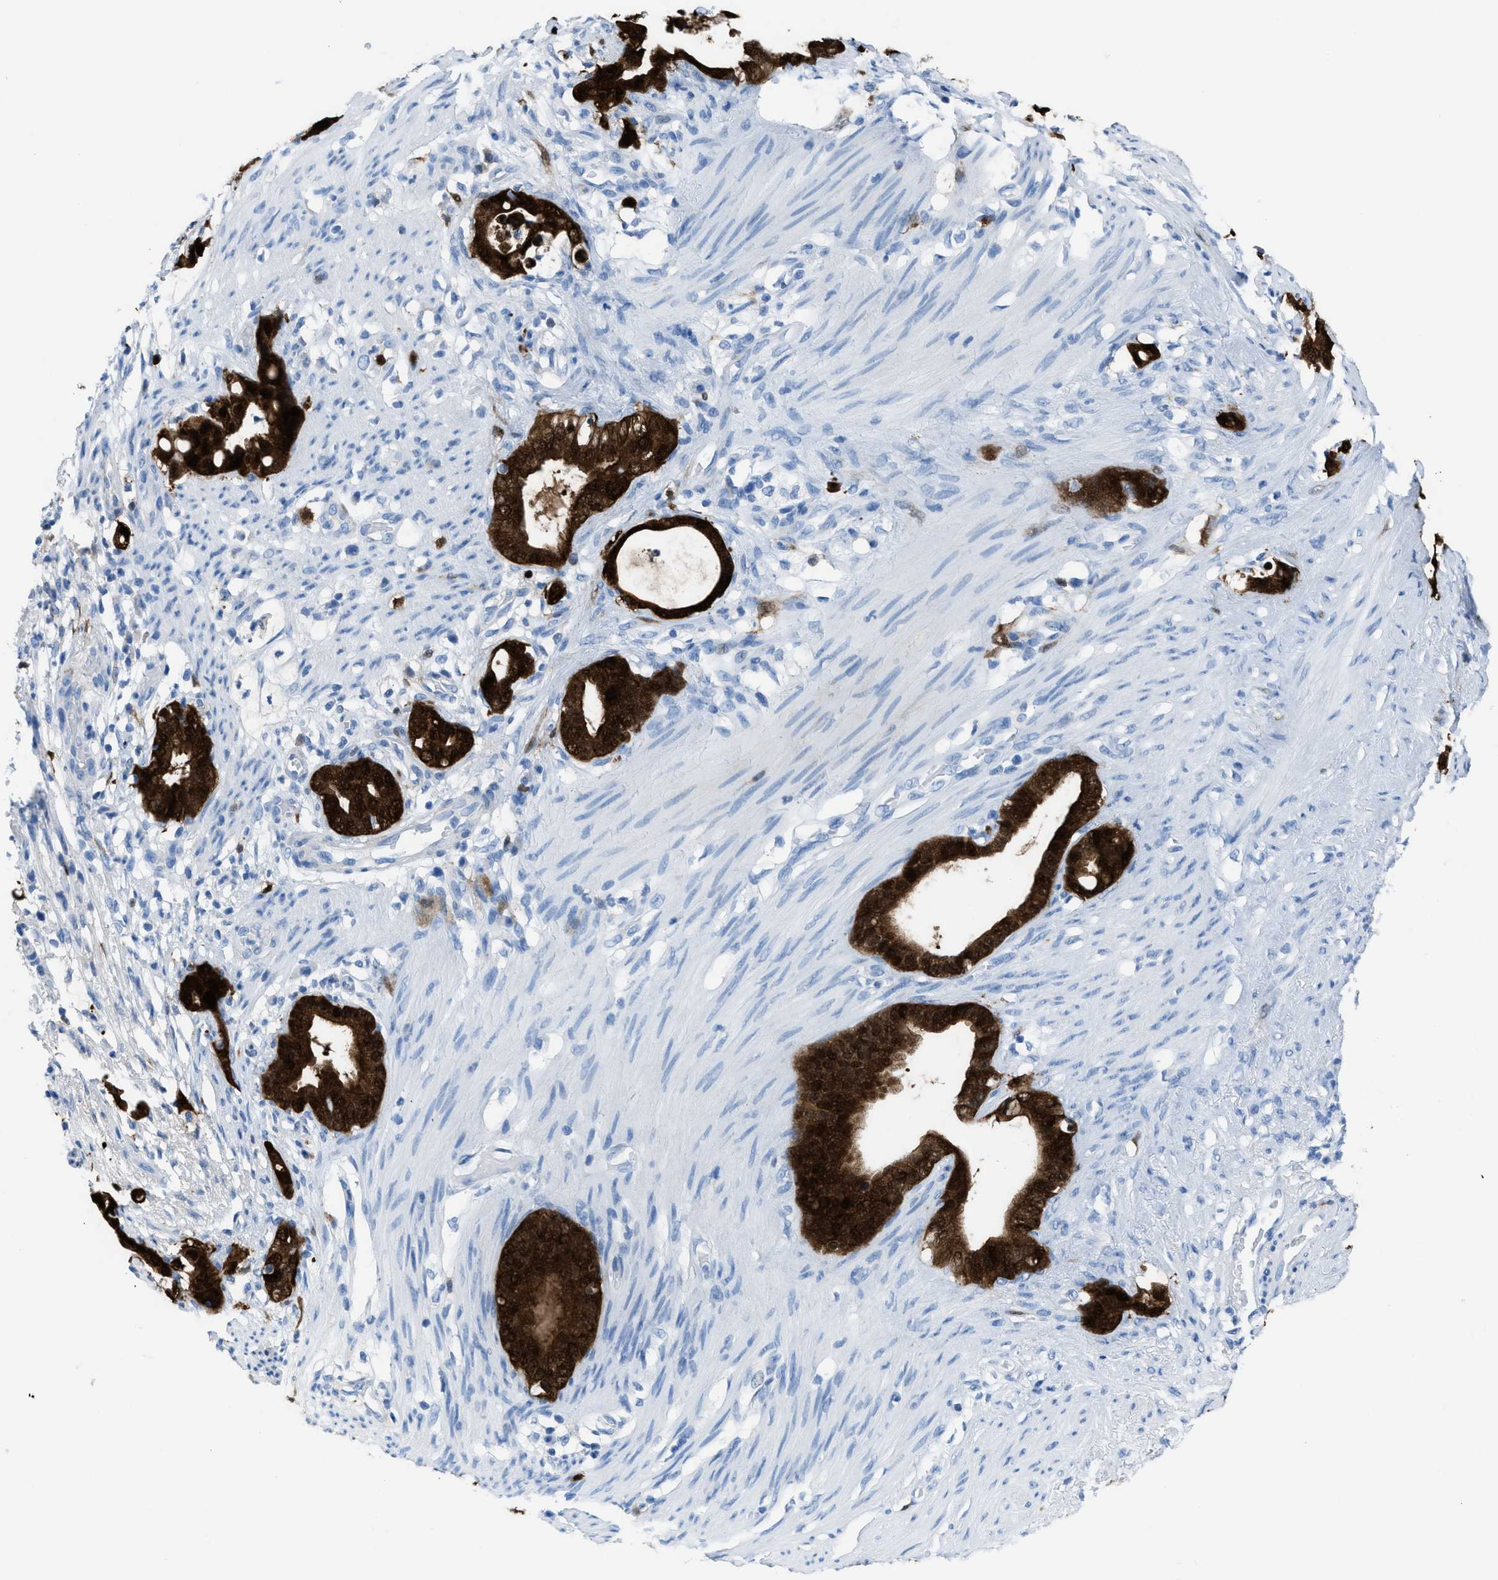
{"staining": {"intensity": "strong", "quantity": ">75%", "location": "cytoplasmic/membranous,nuclear"}, "tissue": "stomach cancer", "cell_type": "Tumor cells", "image_type": "cancer", "snomed": [{"axis": "morphology", "description": "Adenocarcinoma, NOS"}, {"axis": "topography", "description": "Stomach"}], "caption": "IHC of stomach cancer shows high levels of strong cytoplasmic/membranous and nuclear expression in about >75% of tumor cells. (DAB (3,3'-diaminobenzidine) IHC, brown staining for protein, blue staining for nuclei).", "gene": "CDKN2A", "patient": {"sex": "female", "age": 75}}